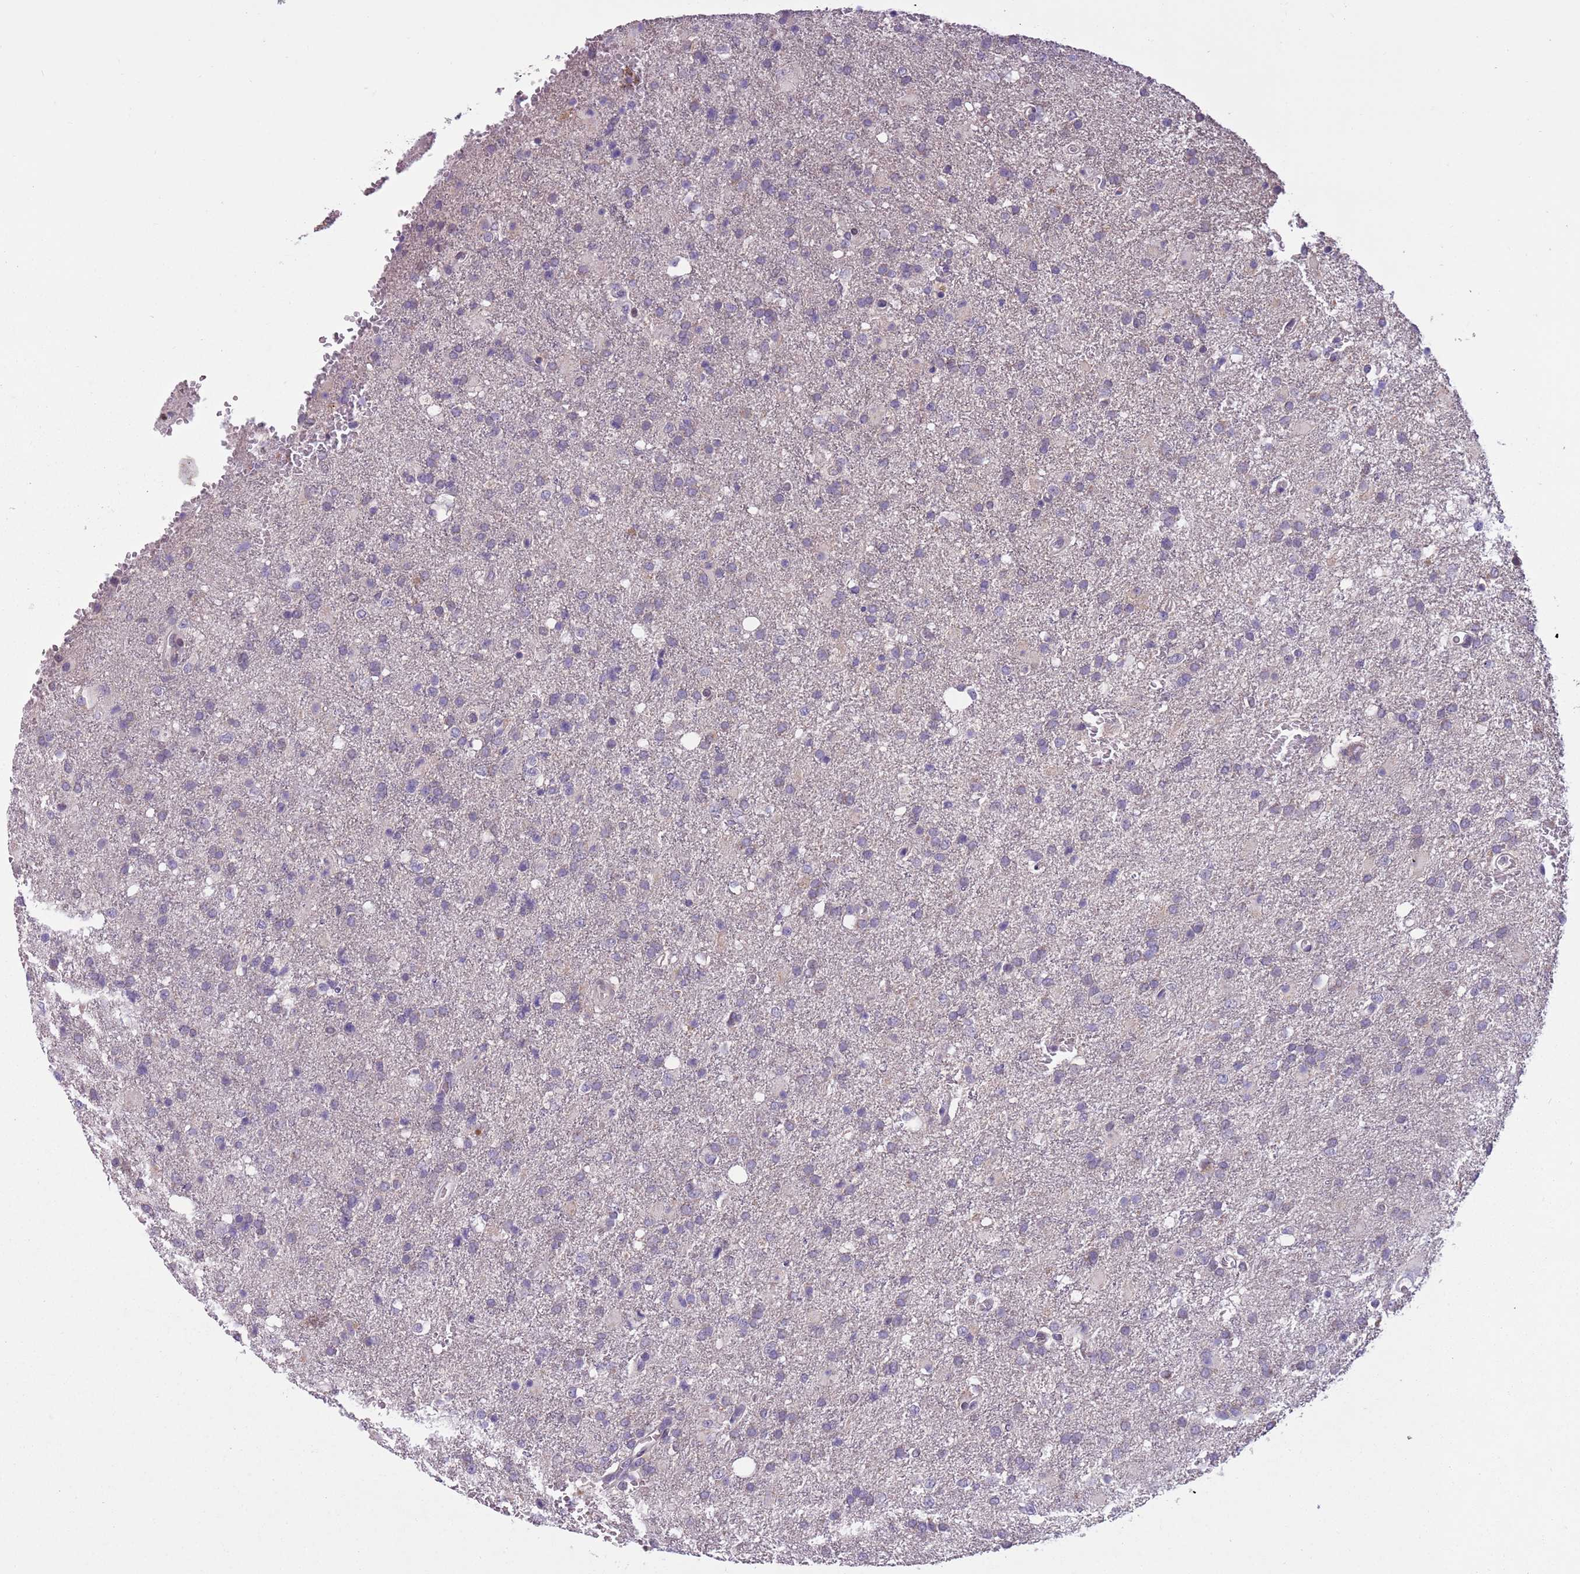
{"staining": {"intensity": "negative", "quantity": "none", "location": "none"}, "tissue": "glioma", "cell_type": "Tumor cells", "image_type": "cancer", "snomed": [{"axis": "morphology", "description": "Glioma, malignant, High grade"}, {"axis": "topography", "description": "Brain"}], "caption": "Immunohistochemical staining of human malignant glioma (high-grade) exhibits no significant staining in tumor cells.", "gene": "ADCY7", "patient": {"sex": "female", "age": 74}}